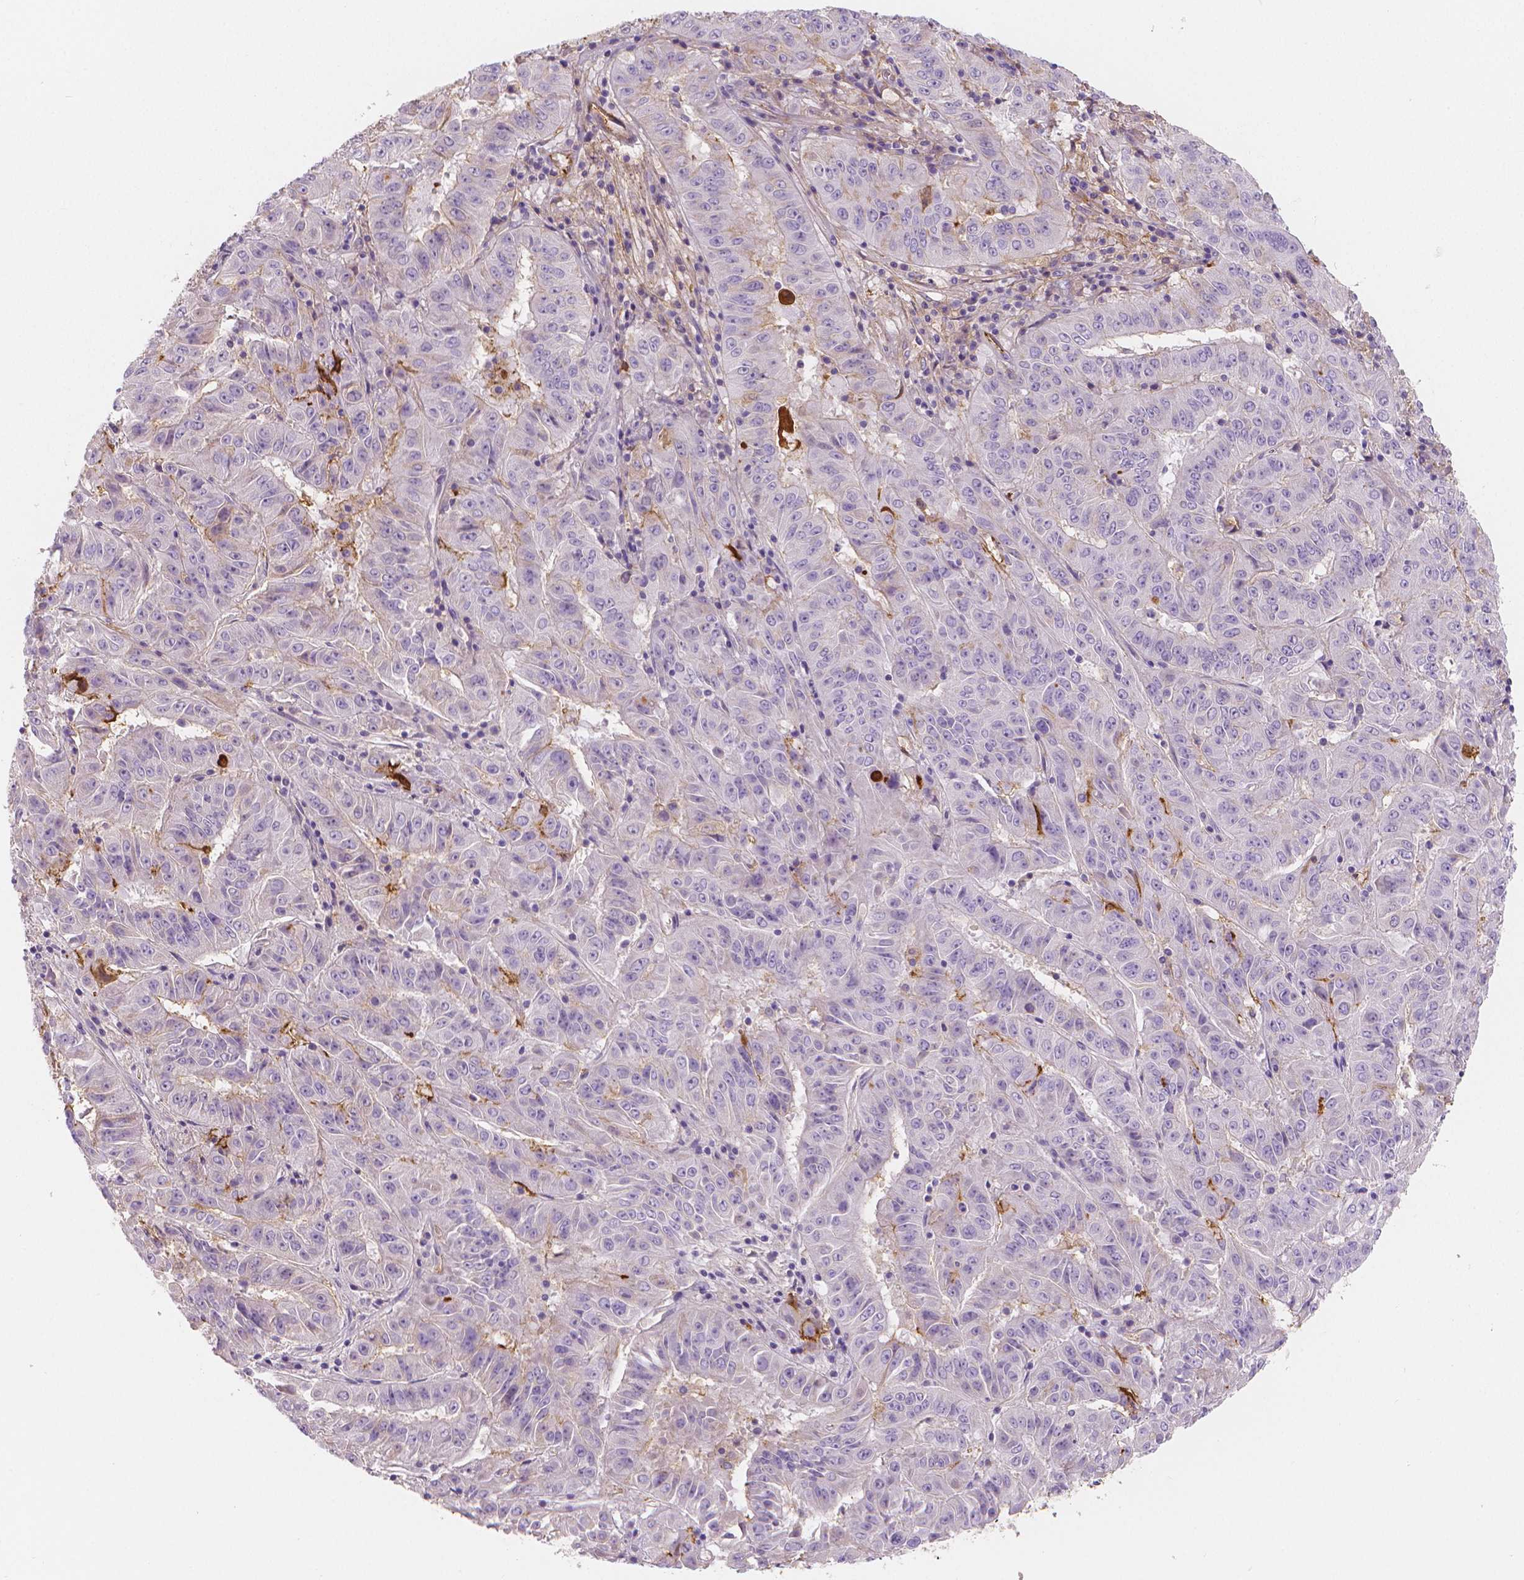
{"staining": {"intensity": "negative", "quantity": "none", "location": "none"}, "tissue": "pancreatic cancer", "cell_type": "Tumor cells", "image_type": "cancer", "snomed": [{"axis": "morphology", "description": "Adenocarcinoma, NOS"}, {"axis": "topography", "description": "Pancreas"}], "caption": "DAB immunohistochemical staining of human pancreatic cancer (adenocarcinoma) exhibits no significant positivity in tumor cells.", "gene": "APOA4", "patient": {"sex": "male", "age": 63}}